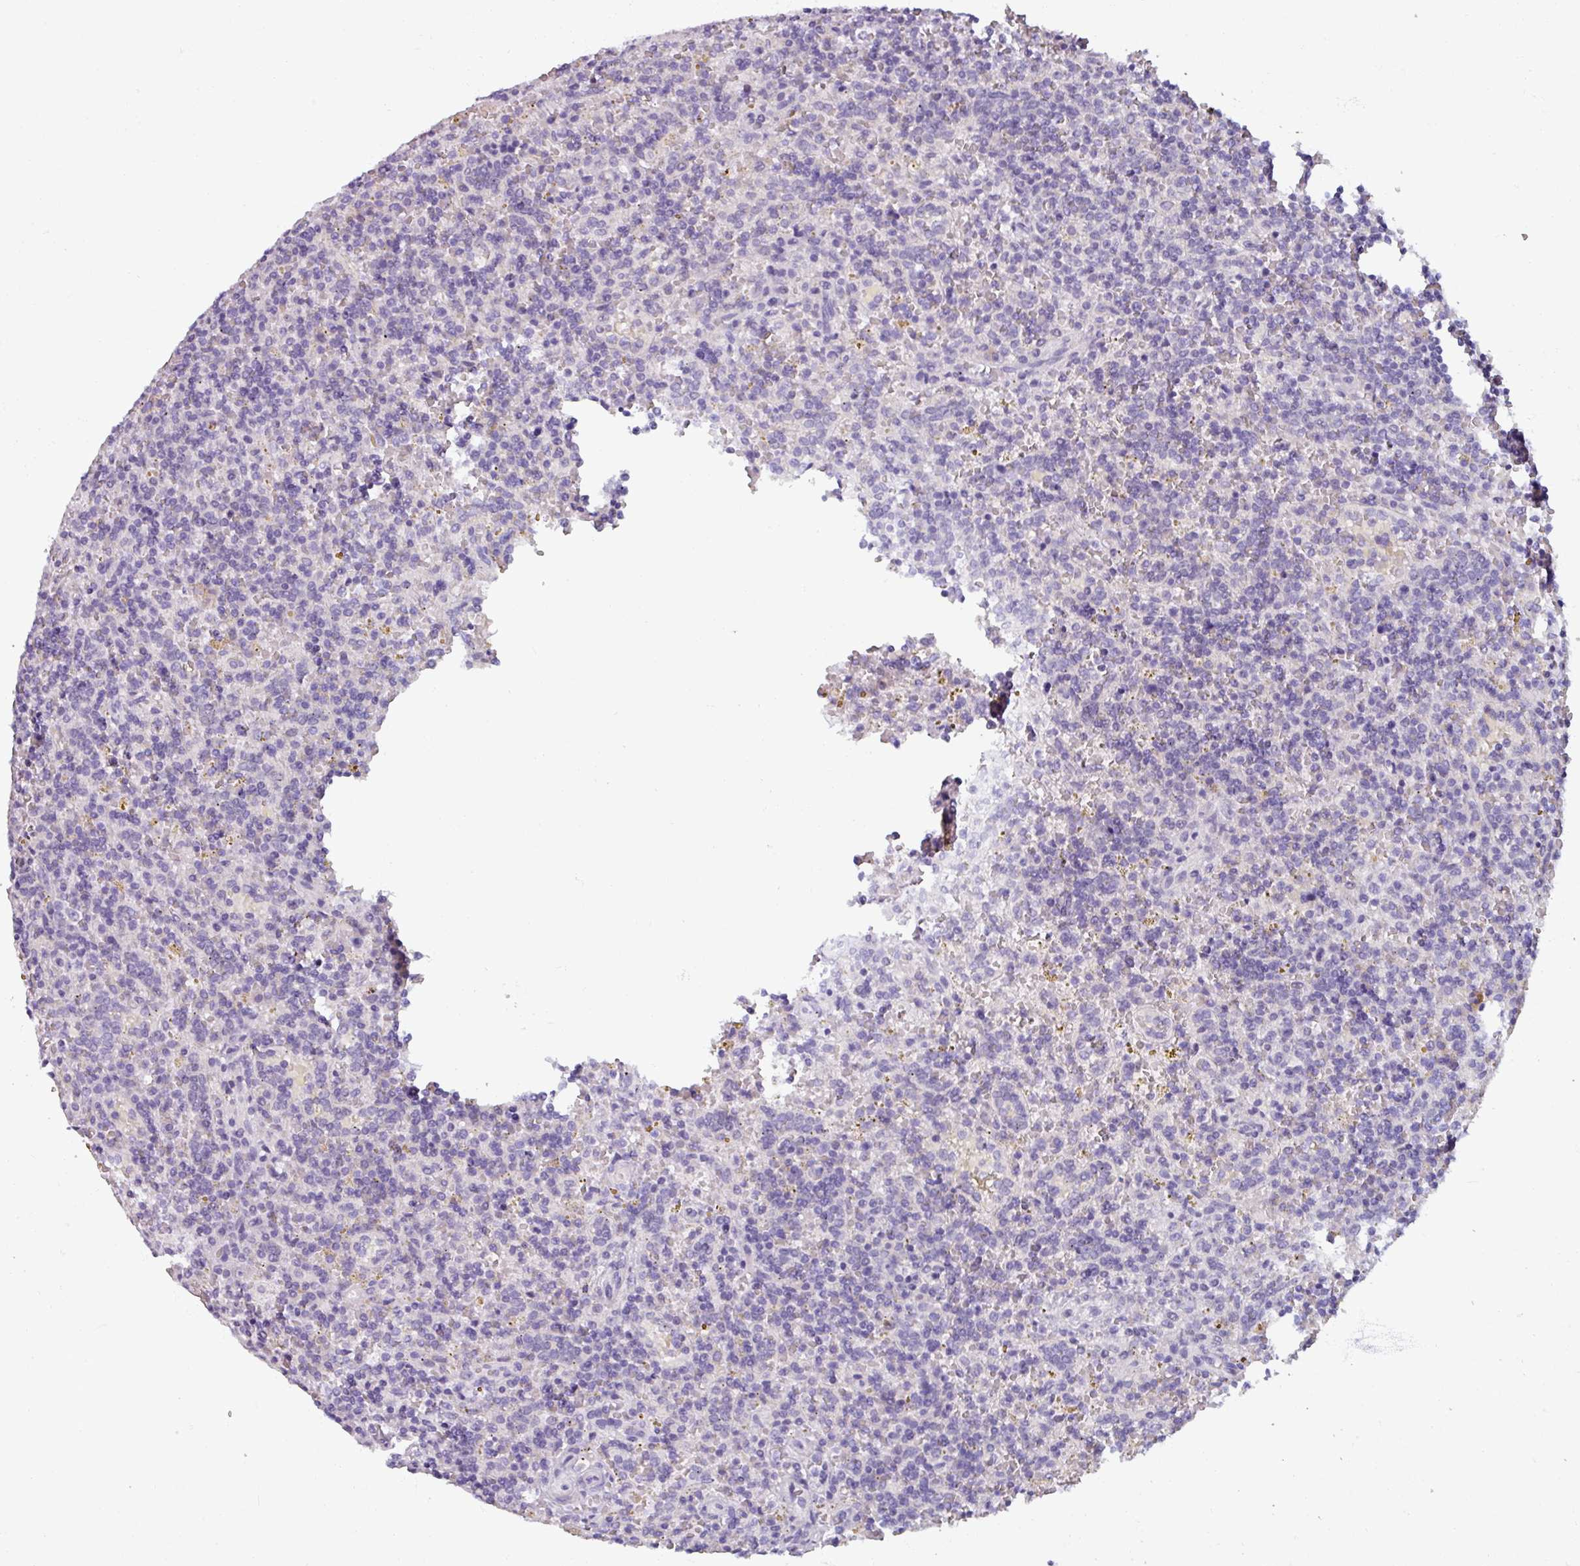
{"staining": {"intensity": "negative", "quantity": "none", "location": "none"}, "tissue": "lymphoma", "cell_type": "Tumor cells", "image_type": "cancer", "snomed": [{"axis": "morphology", "description": "Malignant lymphoma, non-Hodgkin's type, Low grade"}, {"axis": "topography", "description": "Spleen"}], "caption": "This histopathology image is of malignant lymphoma, non-Hodgkin's type (low-grade) stained with immunohistochemistry to label a protein in brown with the nuclei are counter-stained blue. There is no positivity in tumor cells. (Brightfield microscopy of DAB IHC at high magnification).", "gene": "SMIM11", "patient": {"sex": "male", "age": 67}}